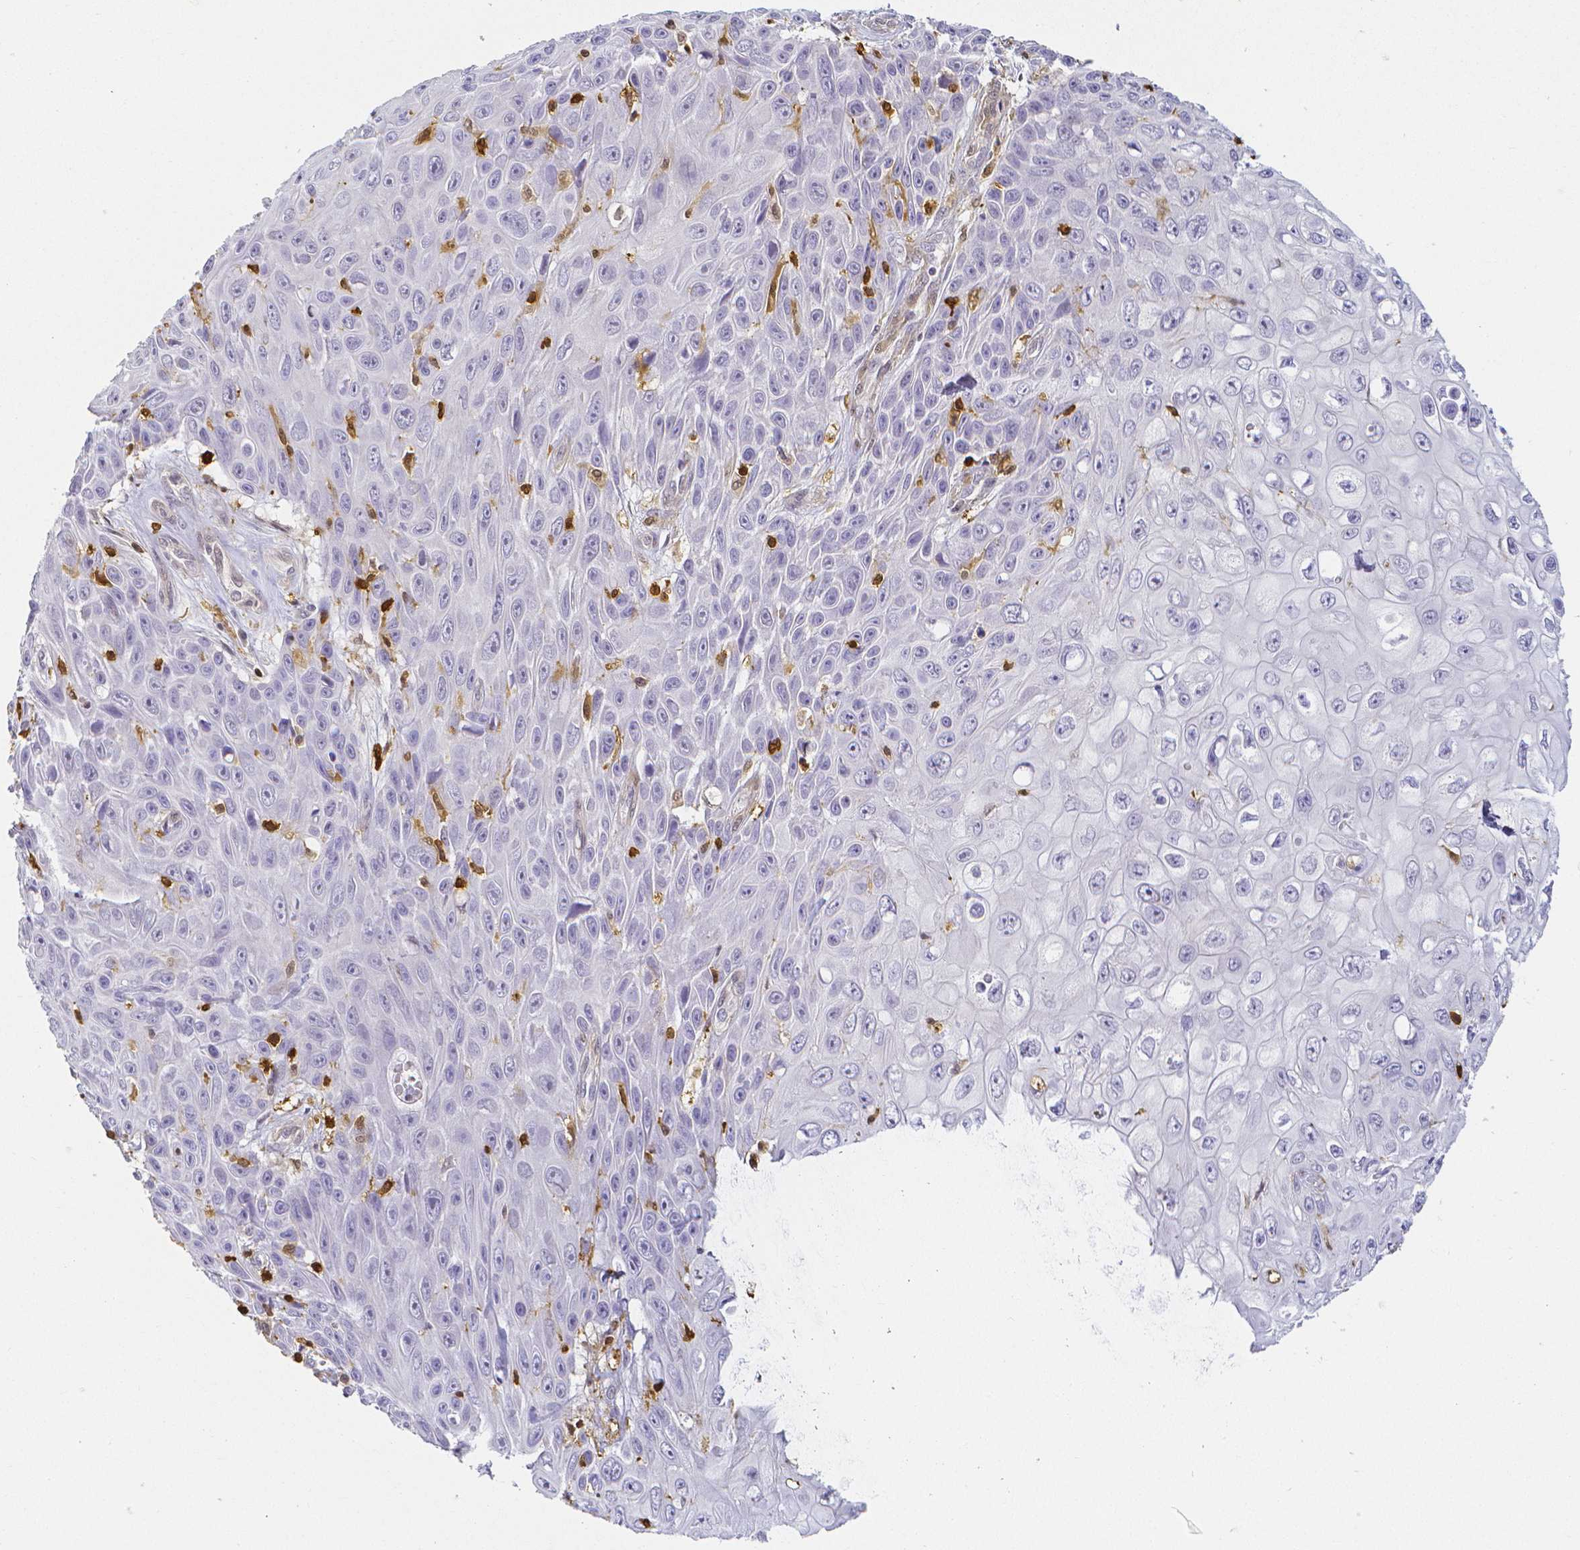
{"staining": {"intensity": "negative", "quantity": "none", "location": "none"}, "tissue": "skin cancer", "cell_type": "Tumor cells", "image_type": "cancer", "snomed": [{"axis": "morphology", "description": "Squamous cell carcinoma, NOS"}, {"axis": "topography", "description": "Skin"}], "caption": "IHC micrograph of skin cancer stained for a protein (brown), which reveals no expression in tumor cells.", "gene": "COTL1", "patient": {"sex": "male", "age": 82}}